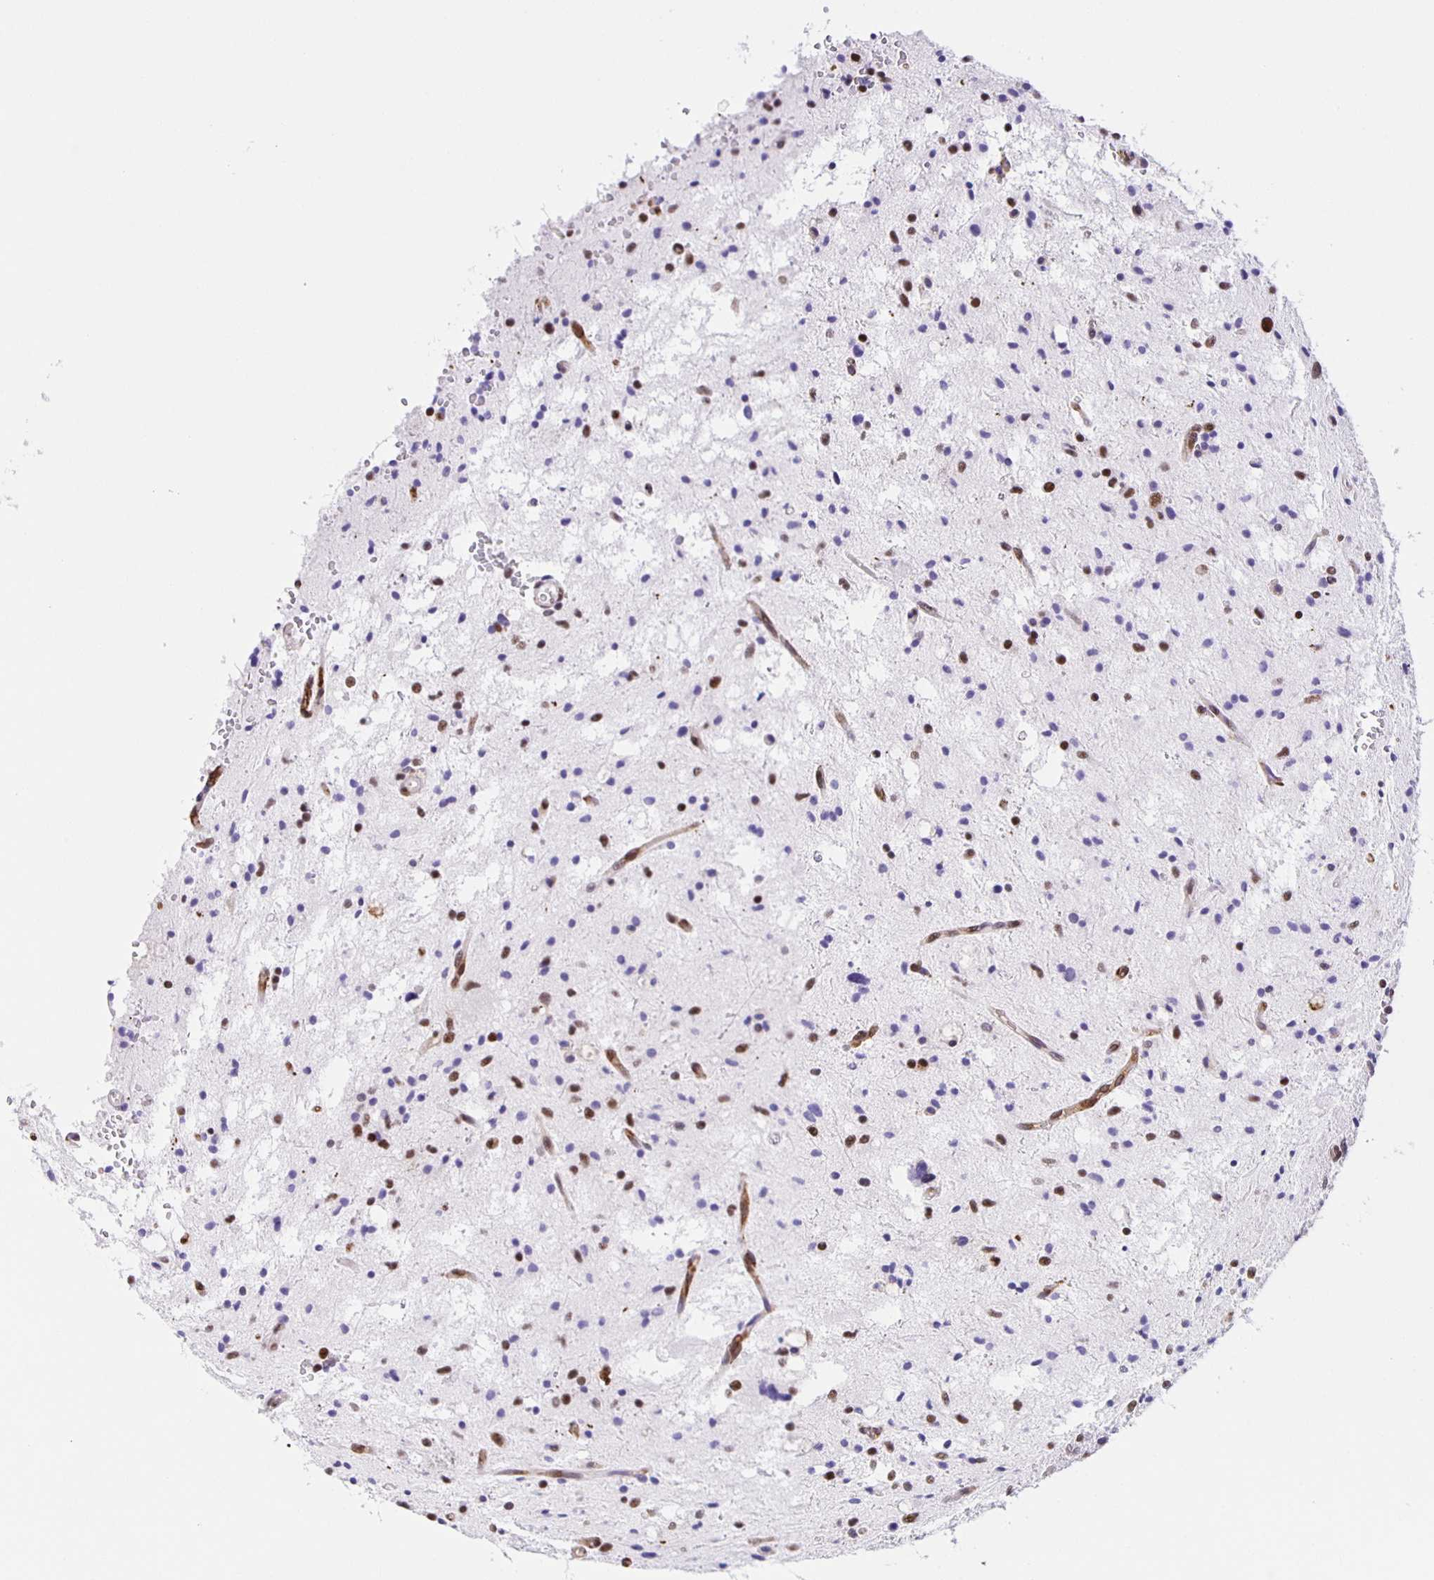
{"staining": {"intensity": "moderate", "quantity": "25%-75%", "location": "nuclear"}, "tissue": "glioma", "cell_type": "Tumor cells", "image_type": "cancer", "snomed": [{"axis": "morphology", "description": "Glioma, malignant, Low grade"}, {"axis": "topography", "description": "Brain"}], "caption": "Protein expression analysis of glioma reveals moderate nuclear staining in approximately 25%-75% of tumor cells.", "gene": "ZRANB2", "patient": {"sex": "female", "age": 58}}